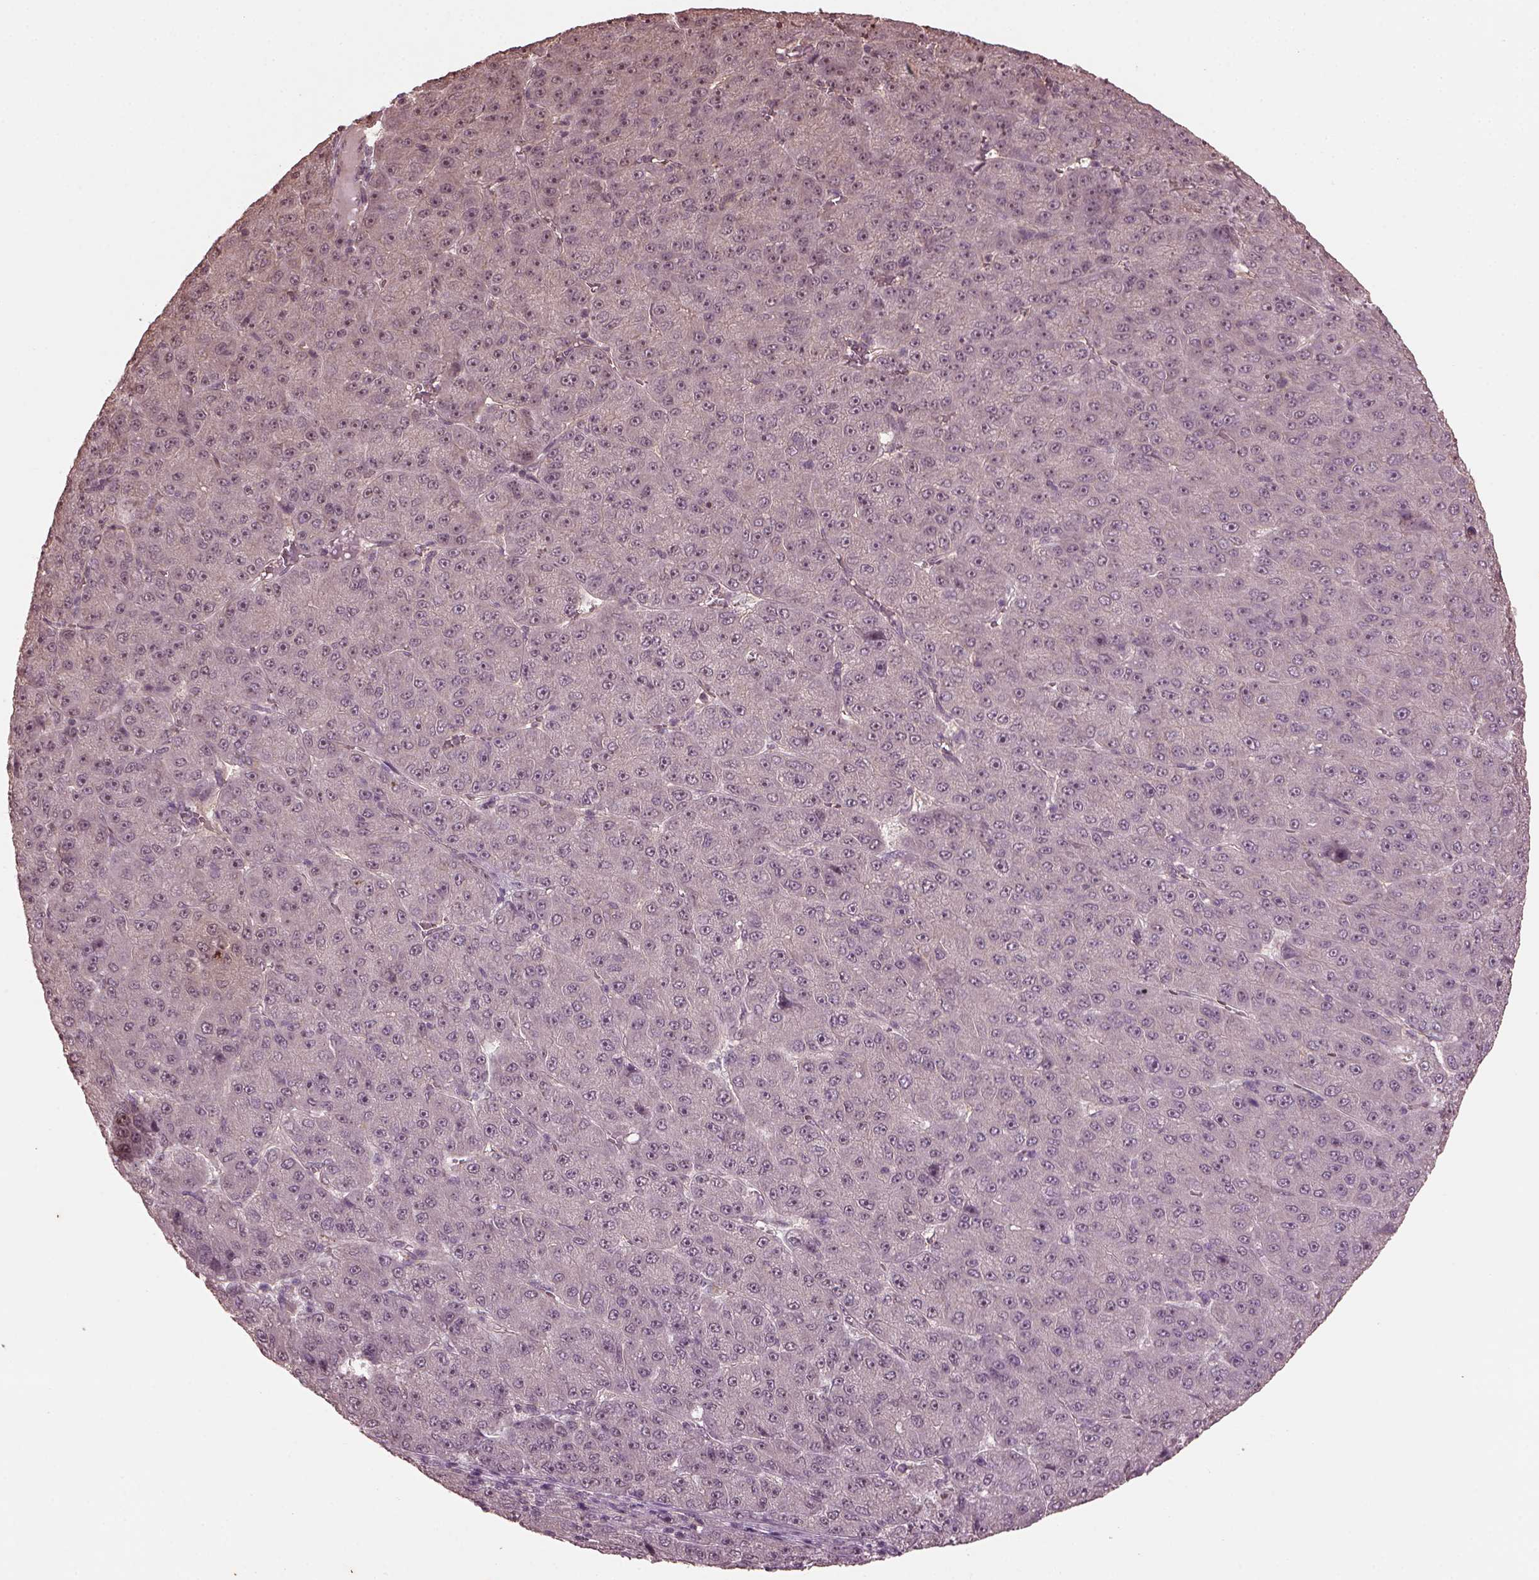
{"staining": {"intensity": "weak", "quantity": "<25%", "location": "nuclear"}, "tissue": "liver cancer", "cell_type": "Tumor cells", "image_type": "cancer", "snomed": [{"axis": "morphology", "description": "Carcinoma, Hepatocellular, NOS"}, {"axis": "topography", "description": "Liver"}], "caption": "The micrograph exhibits no staining of tumor cells in liver cancer (hepatocellular carcinoma).", "gene": "GNRH1", "patient": {"sex": "male", "age": 67}}